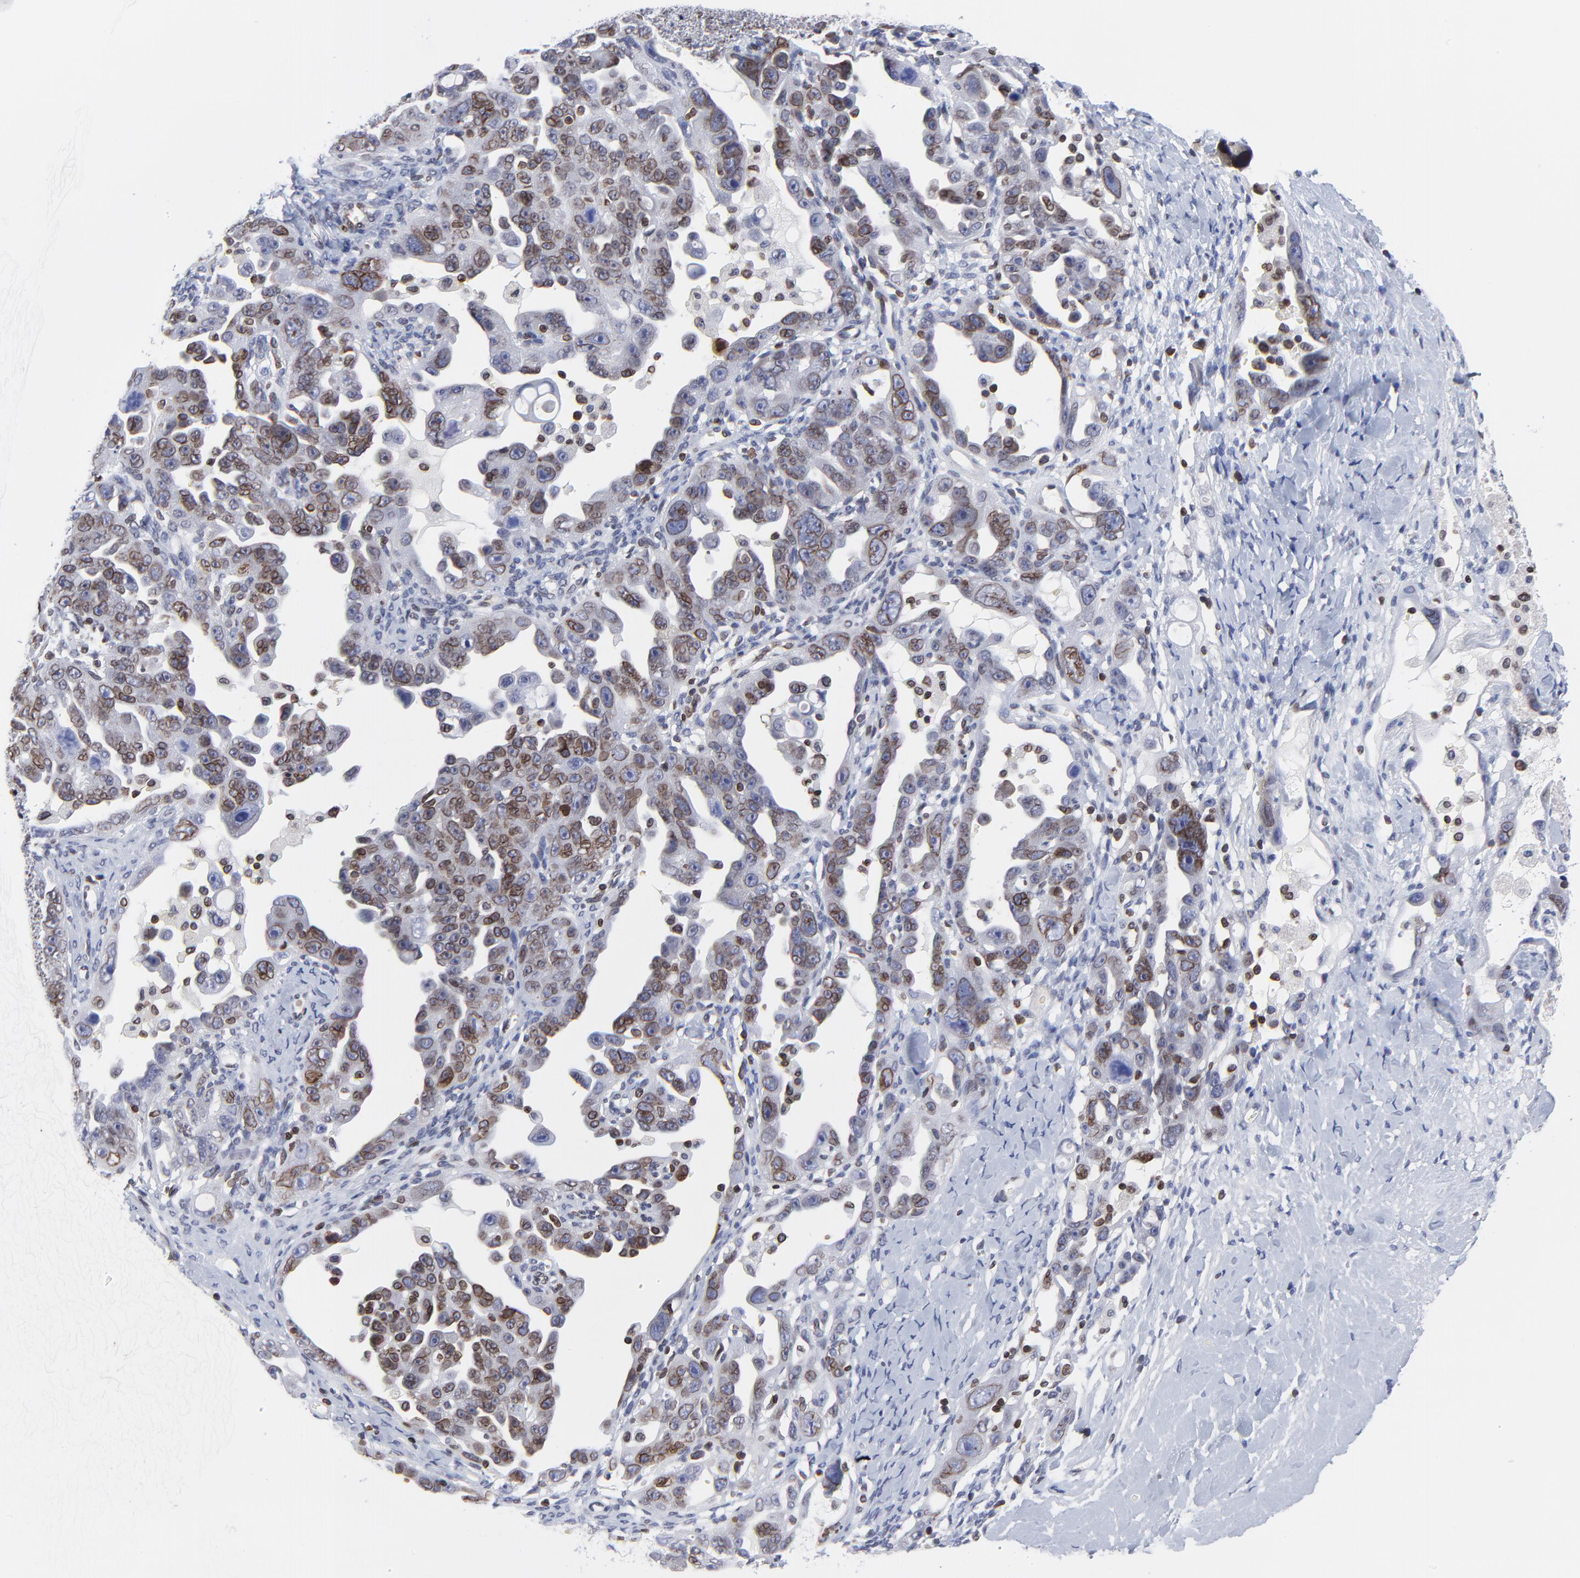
{"staining": {"intensity": "moderate", "quantity": ">75%", "location": "cytoplasmic/membranous,nuclear"}, "tissue": "ovarian cancer", "cell_type": "Tumor cells", "image_type": "cancer", "snomed": [{"axis": "morphology", "description": "Cystadenocarcinoma, serous, NOS"}, {"axis": "topography", "description": "Ovary"}], "caption": "High-power microscopy captured an immunohistochemistry (IHC) micrograph of ovarian cancer, revealing moderate cytoplasmic/membranous and nuclear expression in about >75% of tumor cells. Nuclei are stained in blue.", "gene": "THAP7", "patient": {"sex": "female", "age": 66}}